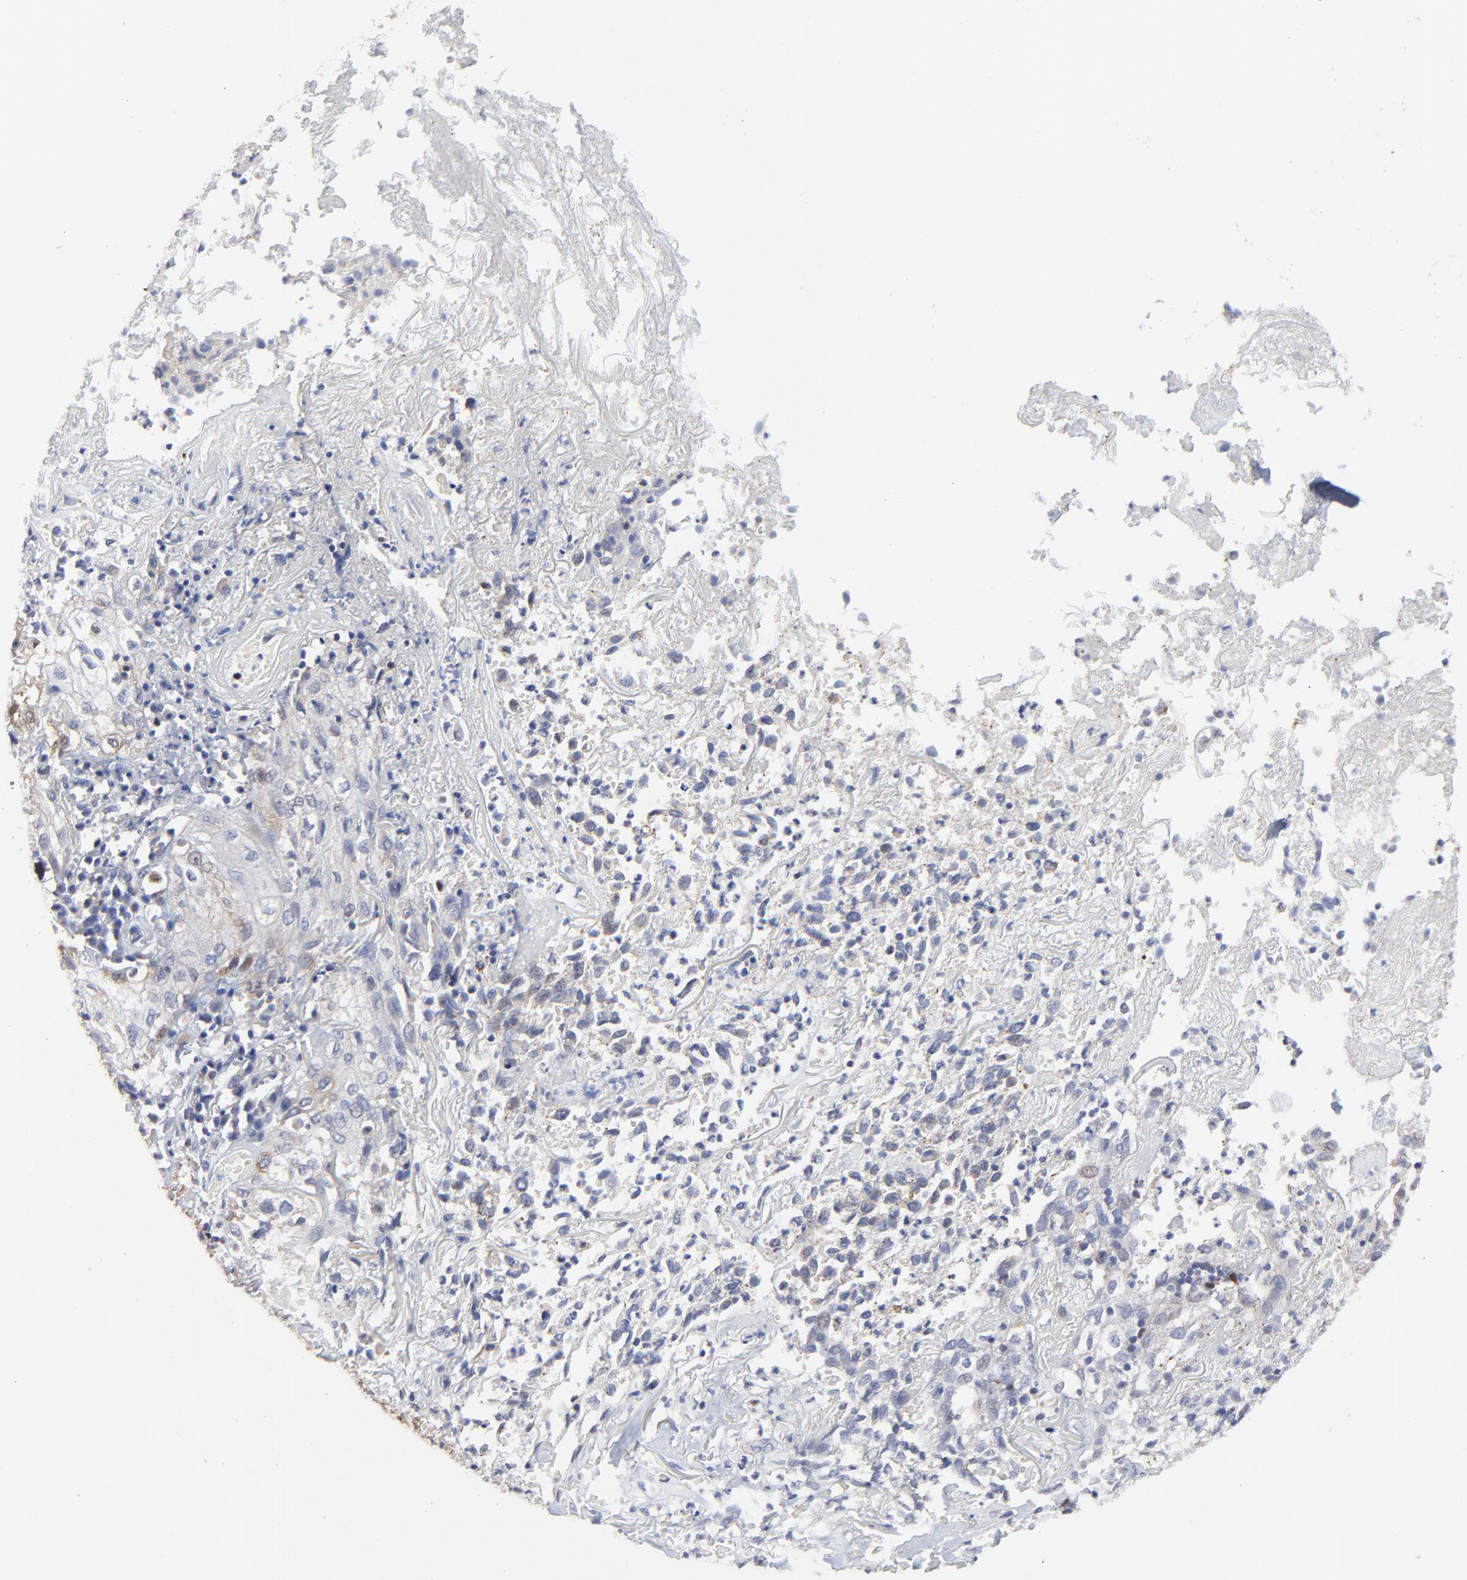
{"staining": {"intensity": "moderate", "quantity": ">75%", "location": "cytoplasmic/membranous"}, "tissue": "skin cancer", "cell_type": "Tumor cells", "image_type": "cancer", "snomed": [{"axis": "morphology", "description": "Squamous cell carcinoma, NOS"}, {"axis": "topography", "description": "Skin"}], "caption": "Immunohistochemical staining of human skin cancer reveals medium levels of moderate cytoplasmic/membranous staining in about >75% of tumor cells. (DAB IHC with brightfield microscopy, high magnification).", "gene": "NCAPH", "patient": {"sex": "male", "age": 65}}